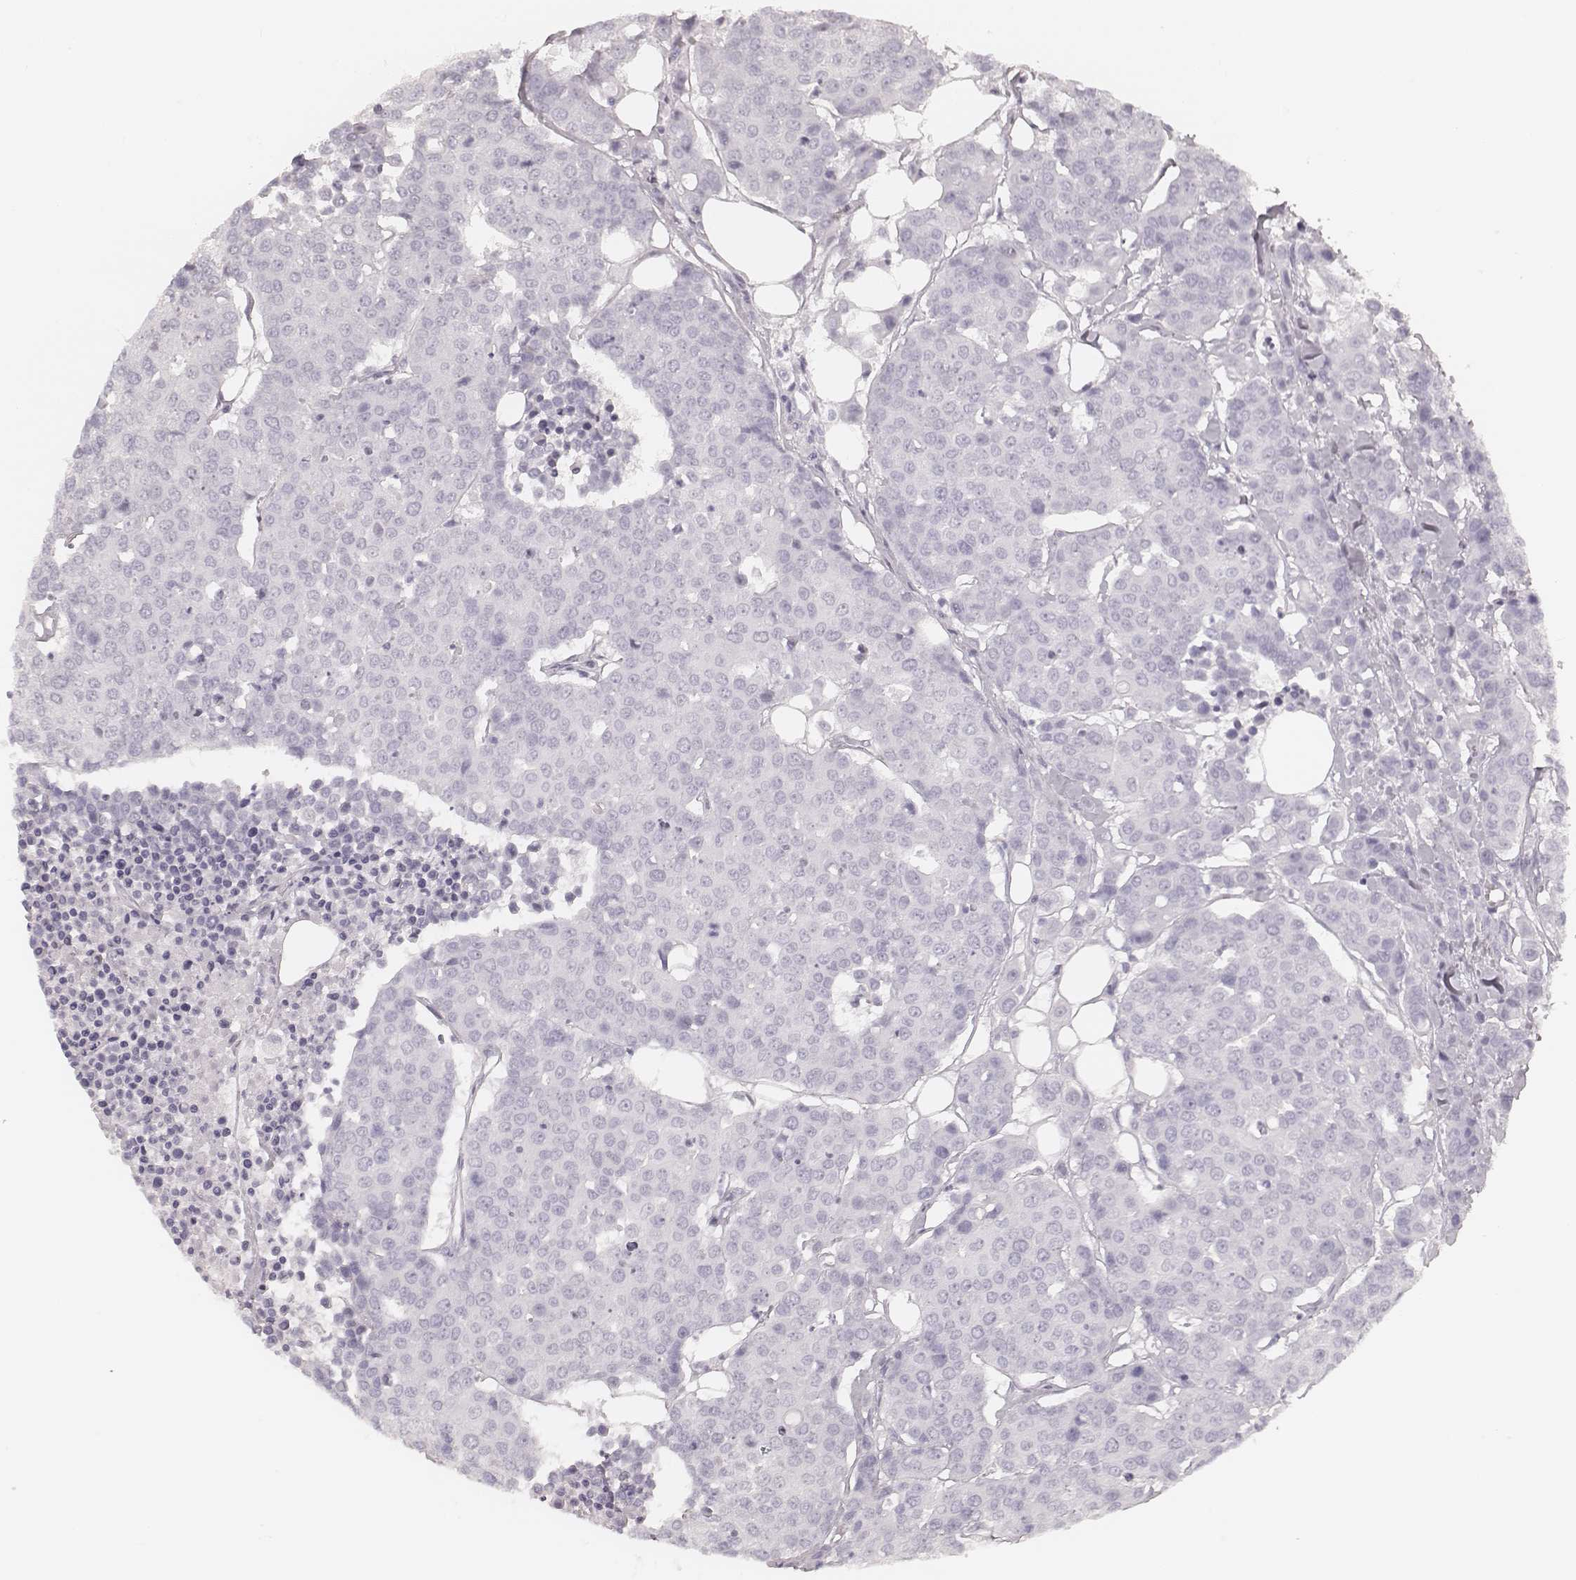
{"staining": {"intensity": "negative", "quantity": "none", "location": "none"}, "tissue": "carcinoid", "cell_type": "Tumor cells", "image_type": "cancer", "snomed": [{"axis": "morphology", "description": "Carcinoid, malignant, NOS"}, {"axis": "topography", "description": "Colon"}], "caption": "An IHC histopathology image of carcinoid is shown. There is no staining in tumor cells of carcinoid.", "gene": "KRT82", "patient": {"sex": "male", "age": 81}}